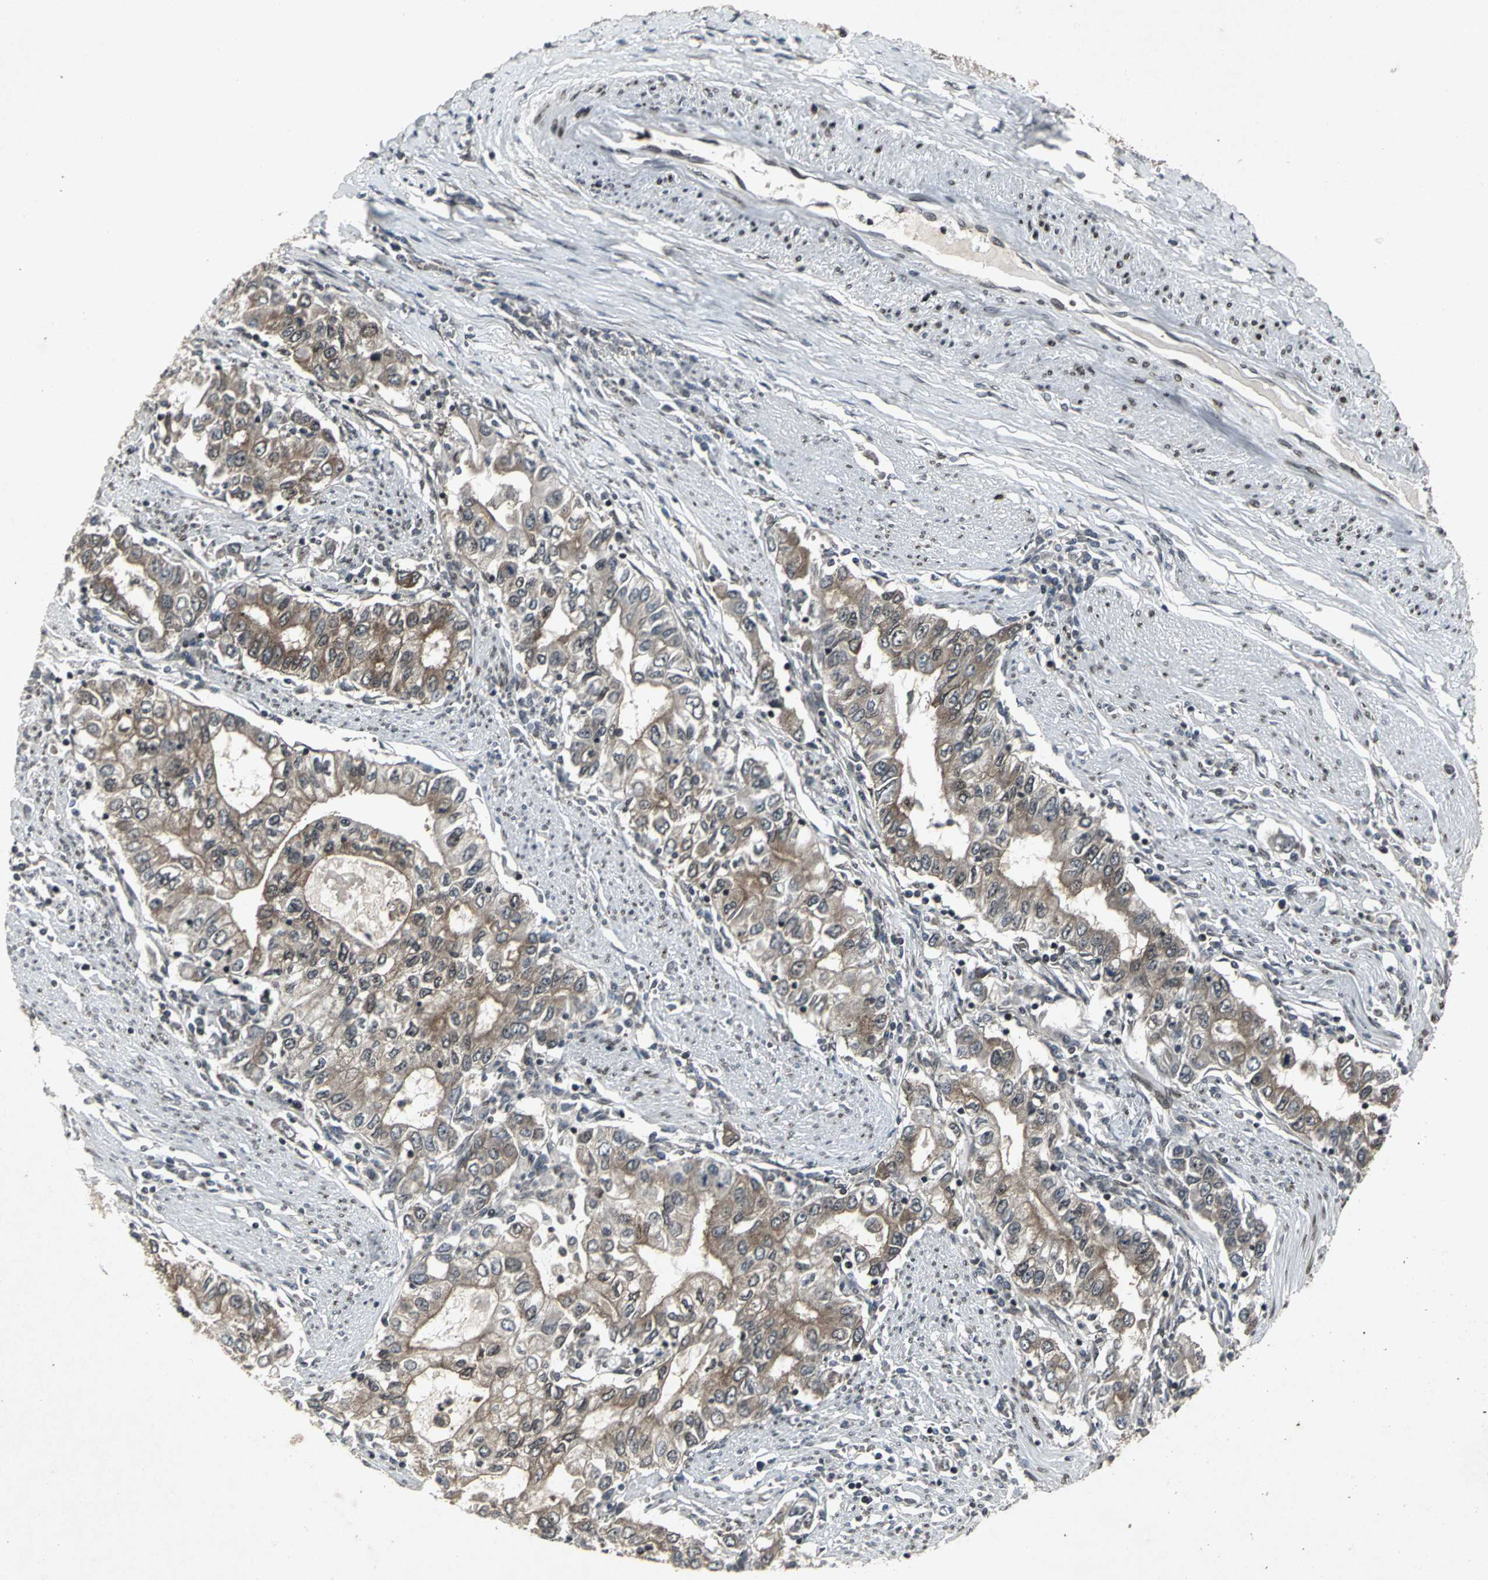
{"staining": {"intensity": "moderate", "quantity": ">75%", "location": "cytoplasmic/membranous"}, "tissue": "stomach cancer", "cell_type": "Tumor cells", "image_type": "cancer", "snomed": [{"axis": "morphology", "description": "Adenocarcinoma, NOS"}, {"axis": "topography", "description": "Stomach, lower"}], "caption": "High-power microscopy captured an immunohistochemistry (IHC) photomicrograph of adenocarcinoma (stomach), revealing moderate cytoplasmic/membranous positivity in approximately >75% of tumor cells.", "gene": "SH2B3", "patient": {"sex": "female", "age": 72}}